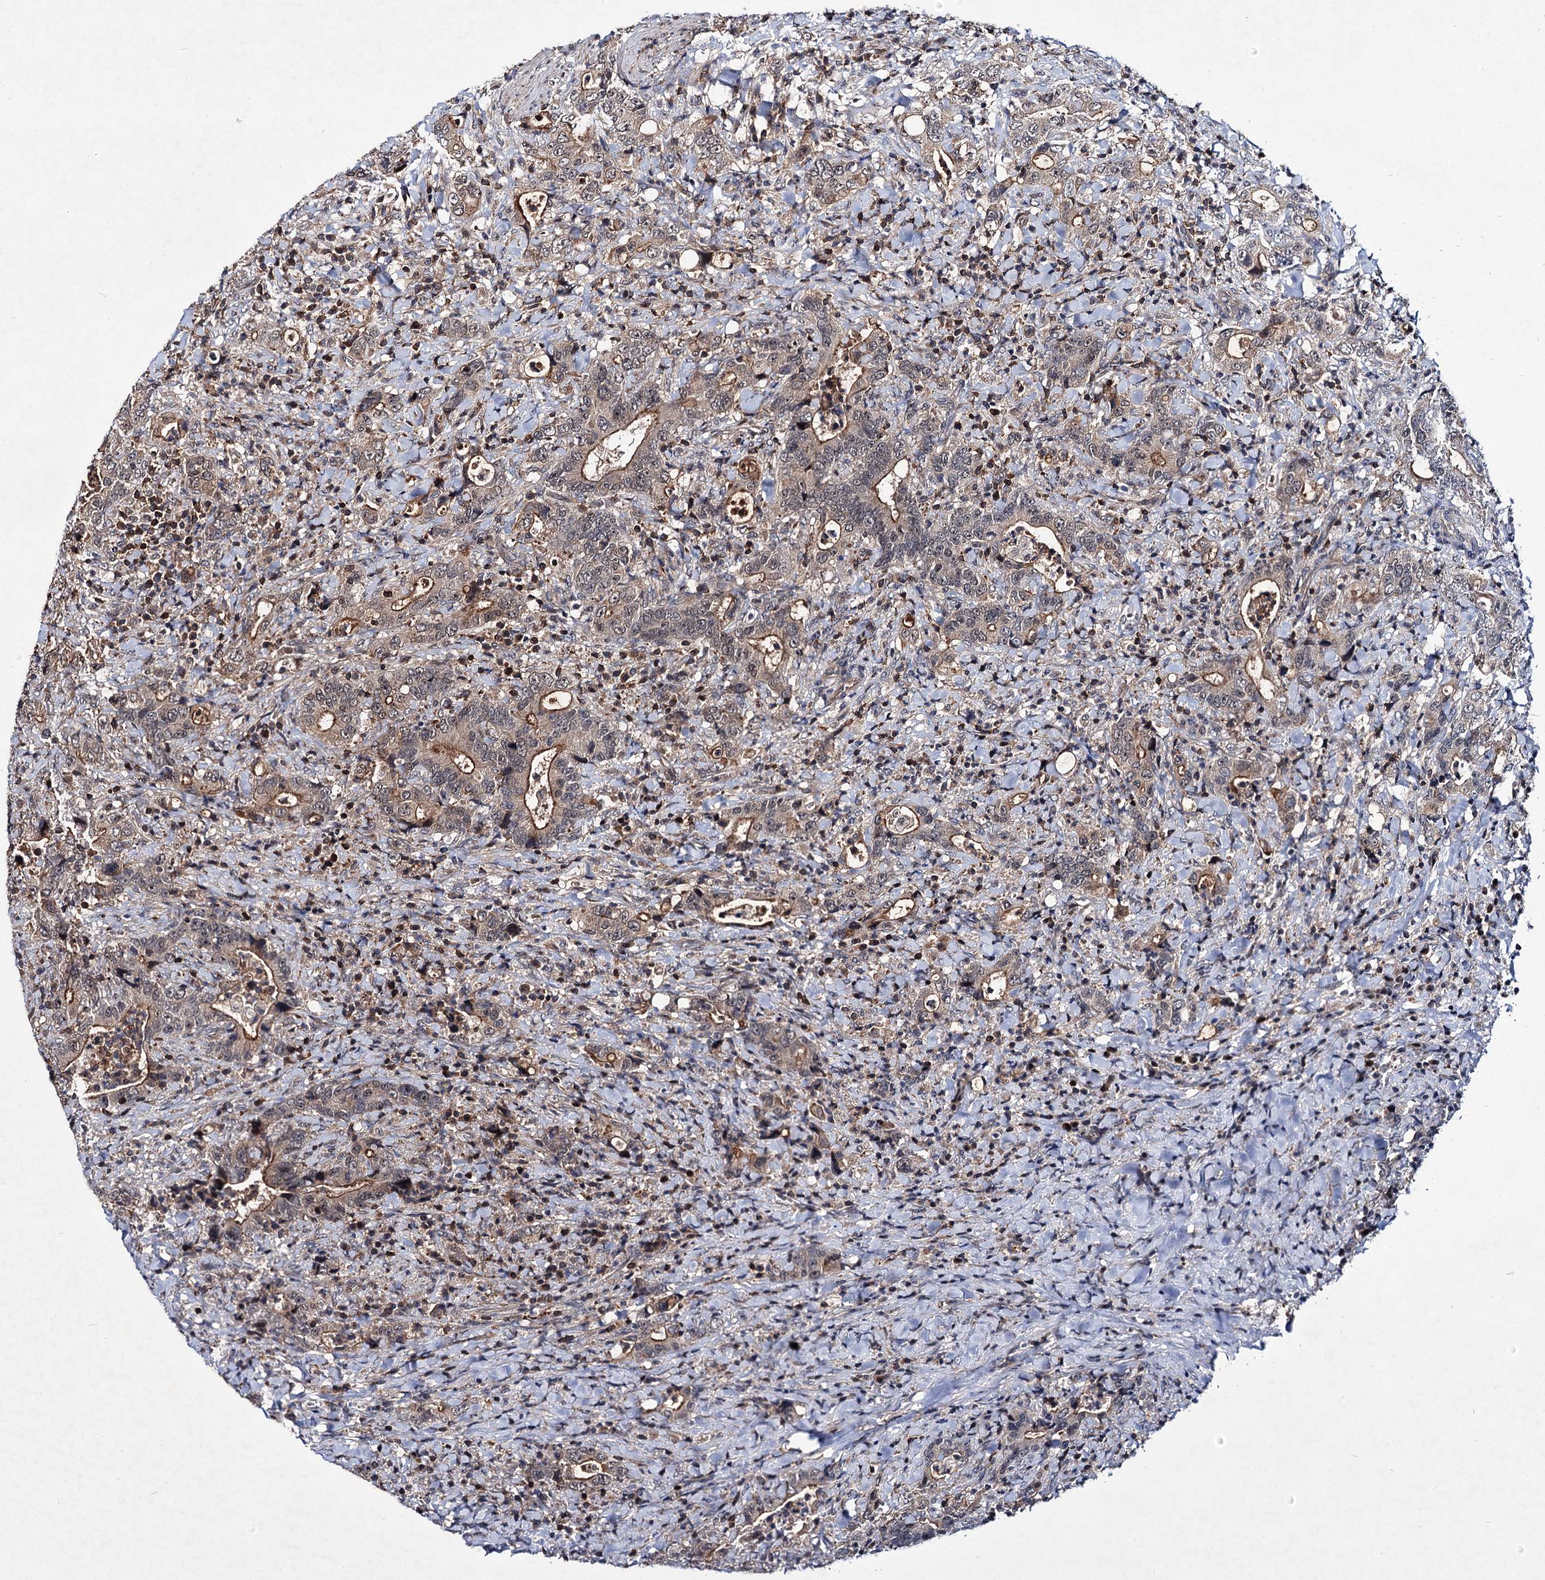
{"staining": {"intensity": "moderate", "quantity": "25%-75%", "location": "cytoplasmic/membranous,nuclear"}, "tissue": "colorectal cancer", "cell_type": "Tumor cells", "image_type": "cancer", "snomed": [{"axis": "morphology", "description": "Adenocarcinoma, NOS"}, {"axis": "topography", "description": "Colon"}], "caption": "Tumor cells demonstrate medium levels of moderate cytoplasmic/membranous and nuclear positivity in approximately 25%-75% of cells in human colorectal adenocarcinoma. (DAB (3,3'-diaminobenzidine) IHC, brown staining for protein, blue staining for nuclei).", "gene": "ABLIM1", "patient": {"sex": "female", "age": 75}}